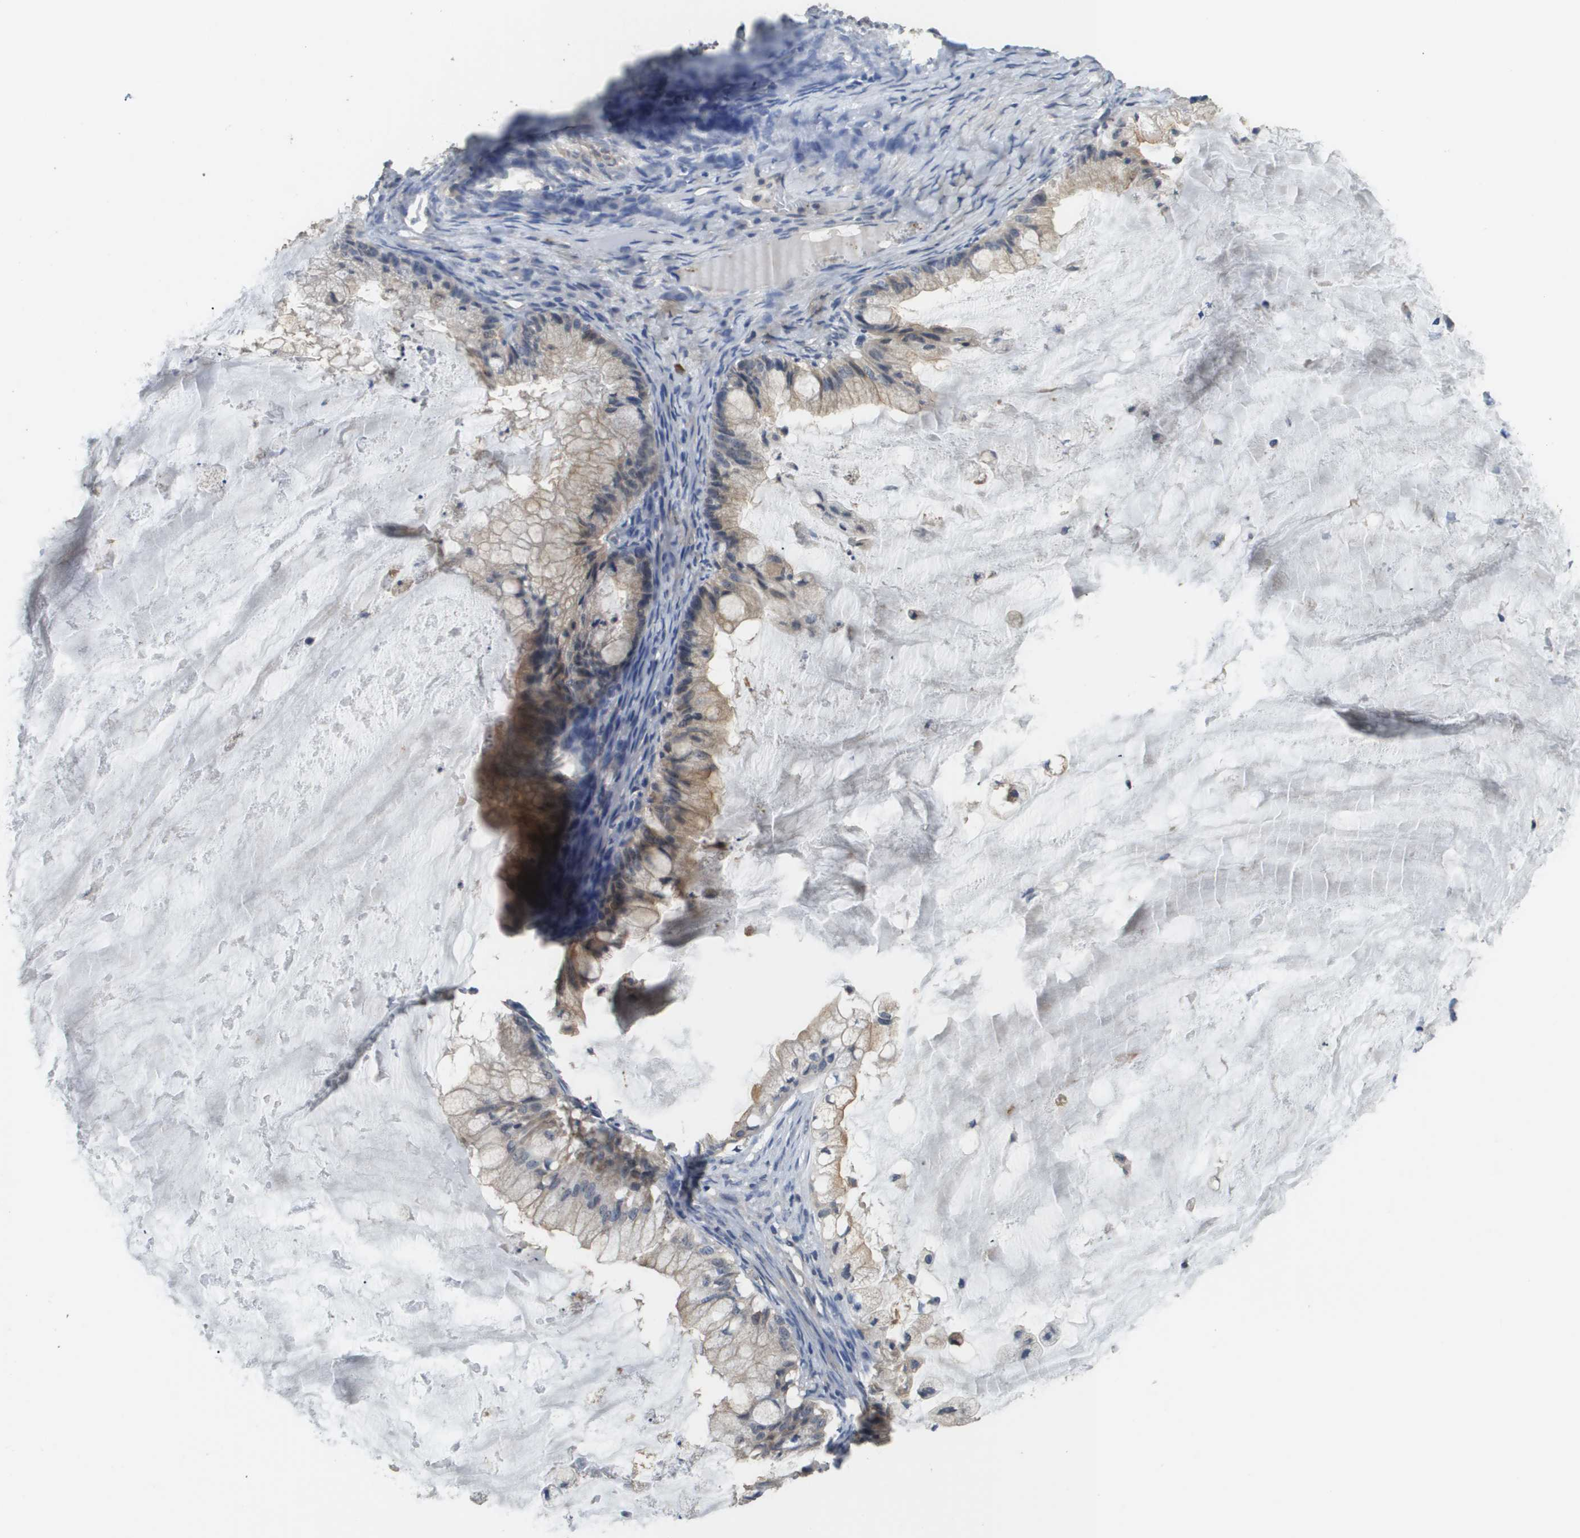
{"staining": {"intensity": "weak", "quantity": ">75%", "location": "cytoplasmic/membranous"}, "tissue": "ovarian cancer", "cell_type": "Tumor cells", "image_type": "cancer", "snomed": [{"axis": "morphology", "description": "Cystadenocarcinoma, mucinous, NOS"}, {"axis": "topography", "description": "Ovary"}], "caption": "Immunohistochemistry (IHC) (DAB (3,3'-diaminobenzidine)) staining of human ovarian cancer exhibits weak cytoplasmic/membranous protein positivity in about >75% of tumor cells.", "gene": "RAB27B", "patient": {"sex": "female", "age": 57}}